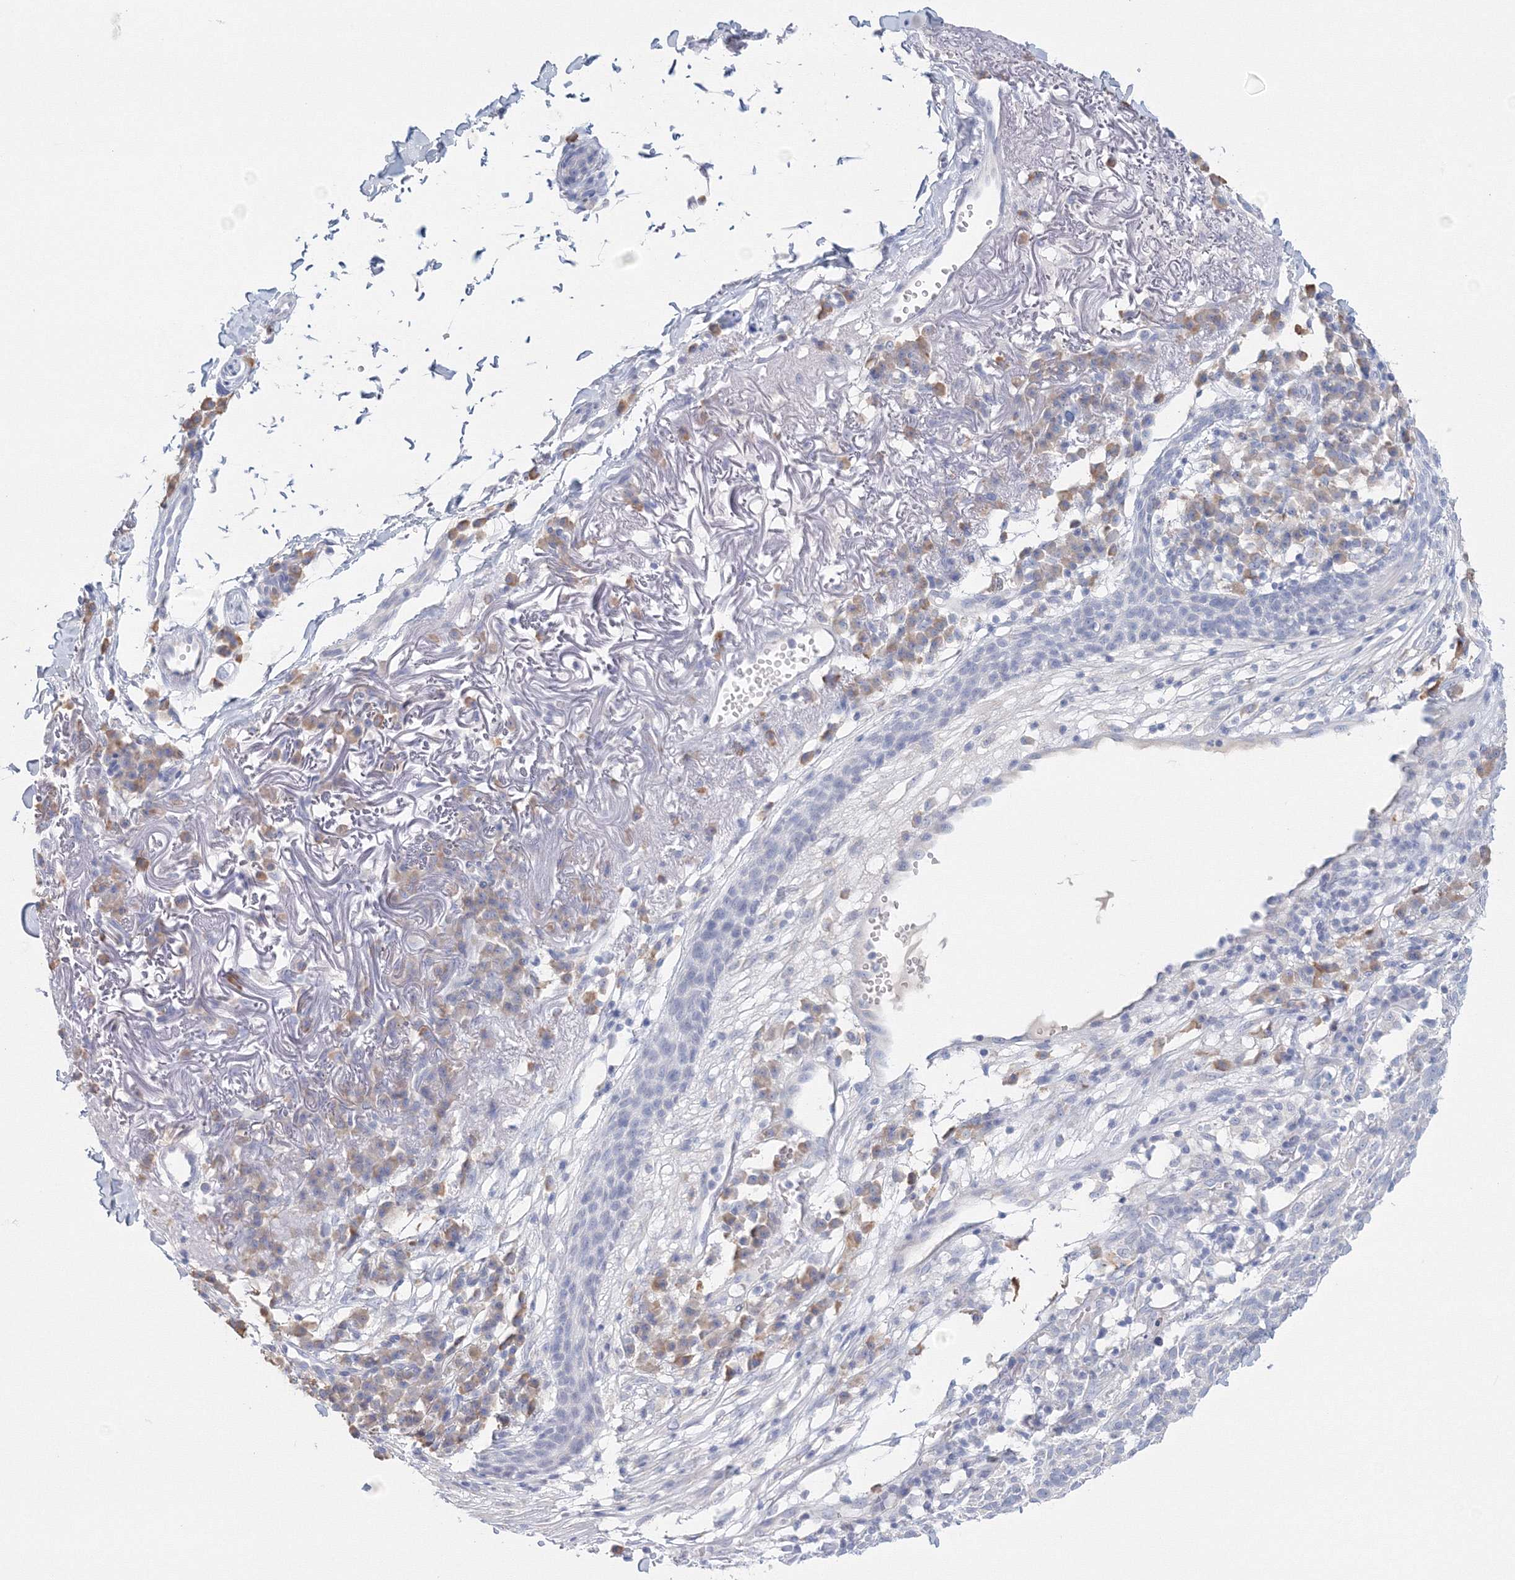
{"staining": {"intensity": "negative", "quantity": "none", "location": "none"}, "tissue": "skin cancer", "cell_type": "Tumor cells", "image_type": "cancer", "snomed": [{"axis": "morphology", "description": "Squamous cell carcinoma, NOS"}, {"axis": "topography", "description": "Skin"}], "caption": "Immunohistochemistry (IHC) micrograph of human skin squamous cell carcinoma stained for a protein (brown), which demonstrates no expression in tumor cells.", "gene": "VSIG1", "patient": {"sex": "female", "age": 90}}